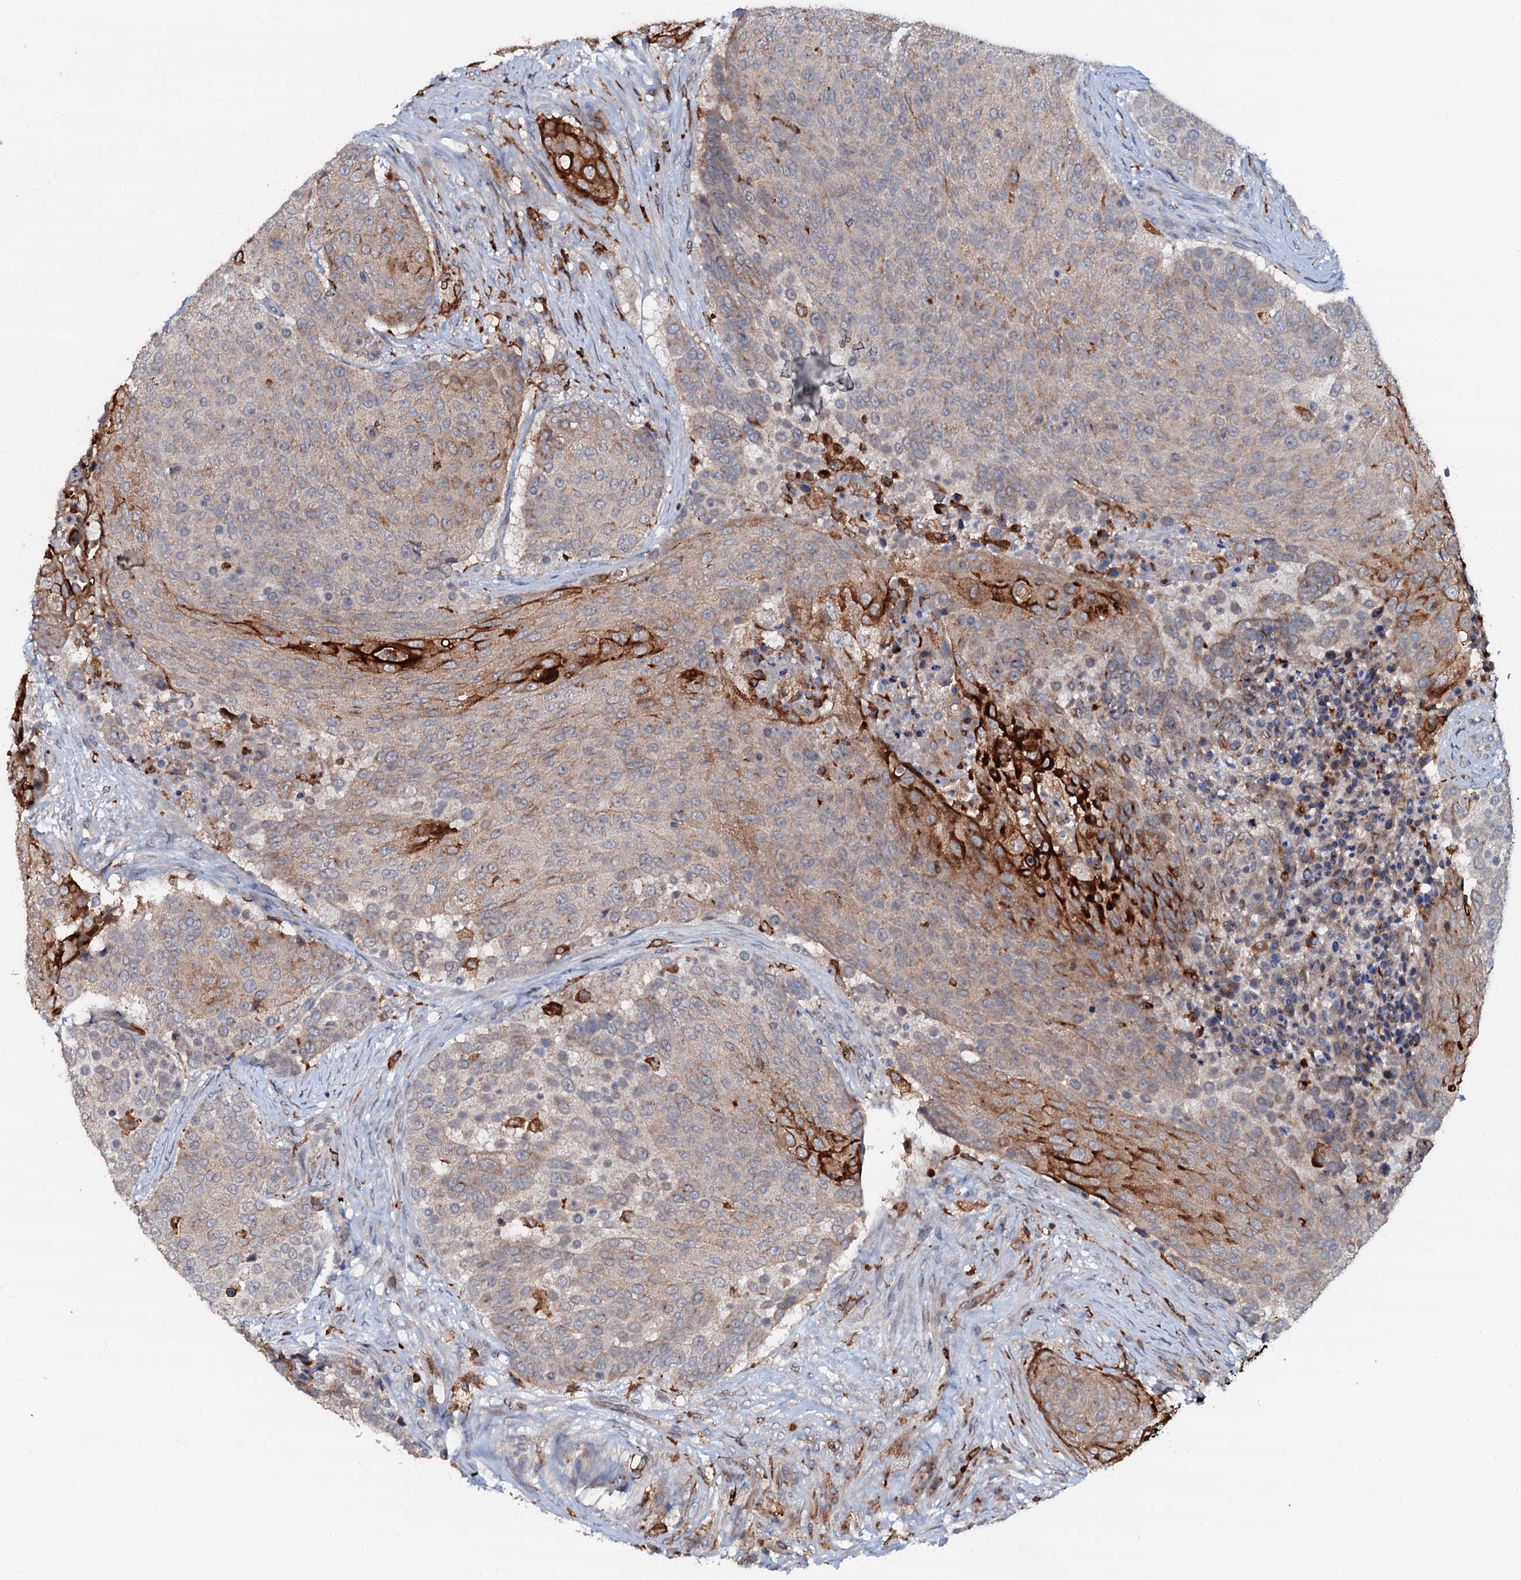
{"staining": {"intensity": "strong", "quantity": "<25%", "location": "cytoplasmic/membranous"}, "tissue": "urothelial cancer", "cell_type": "Tumor cells", "image_type": "cancer", "snomed": [{"axis": "morphology", "description": "Urothelial carcinoma, High grade"}, {"axis": "topography", "description": "Urinary bladder"}], "caption": "The photomicrograph shows a brown stain indicating the presence of a protein in the cytoplasmic/membranous of tumor cells in urothelial cancer.", "gene": "VAMP8", "patient": {"sex": "female", "age": 63}}